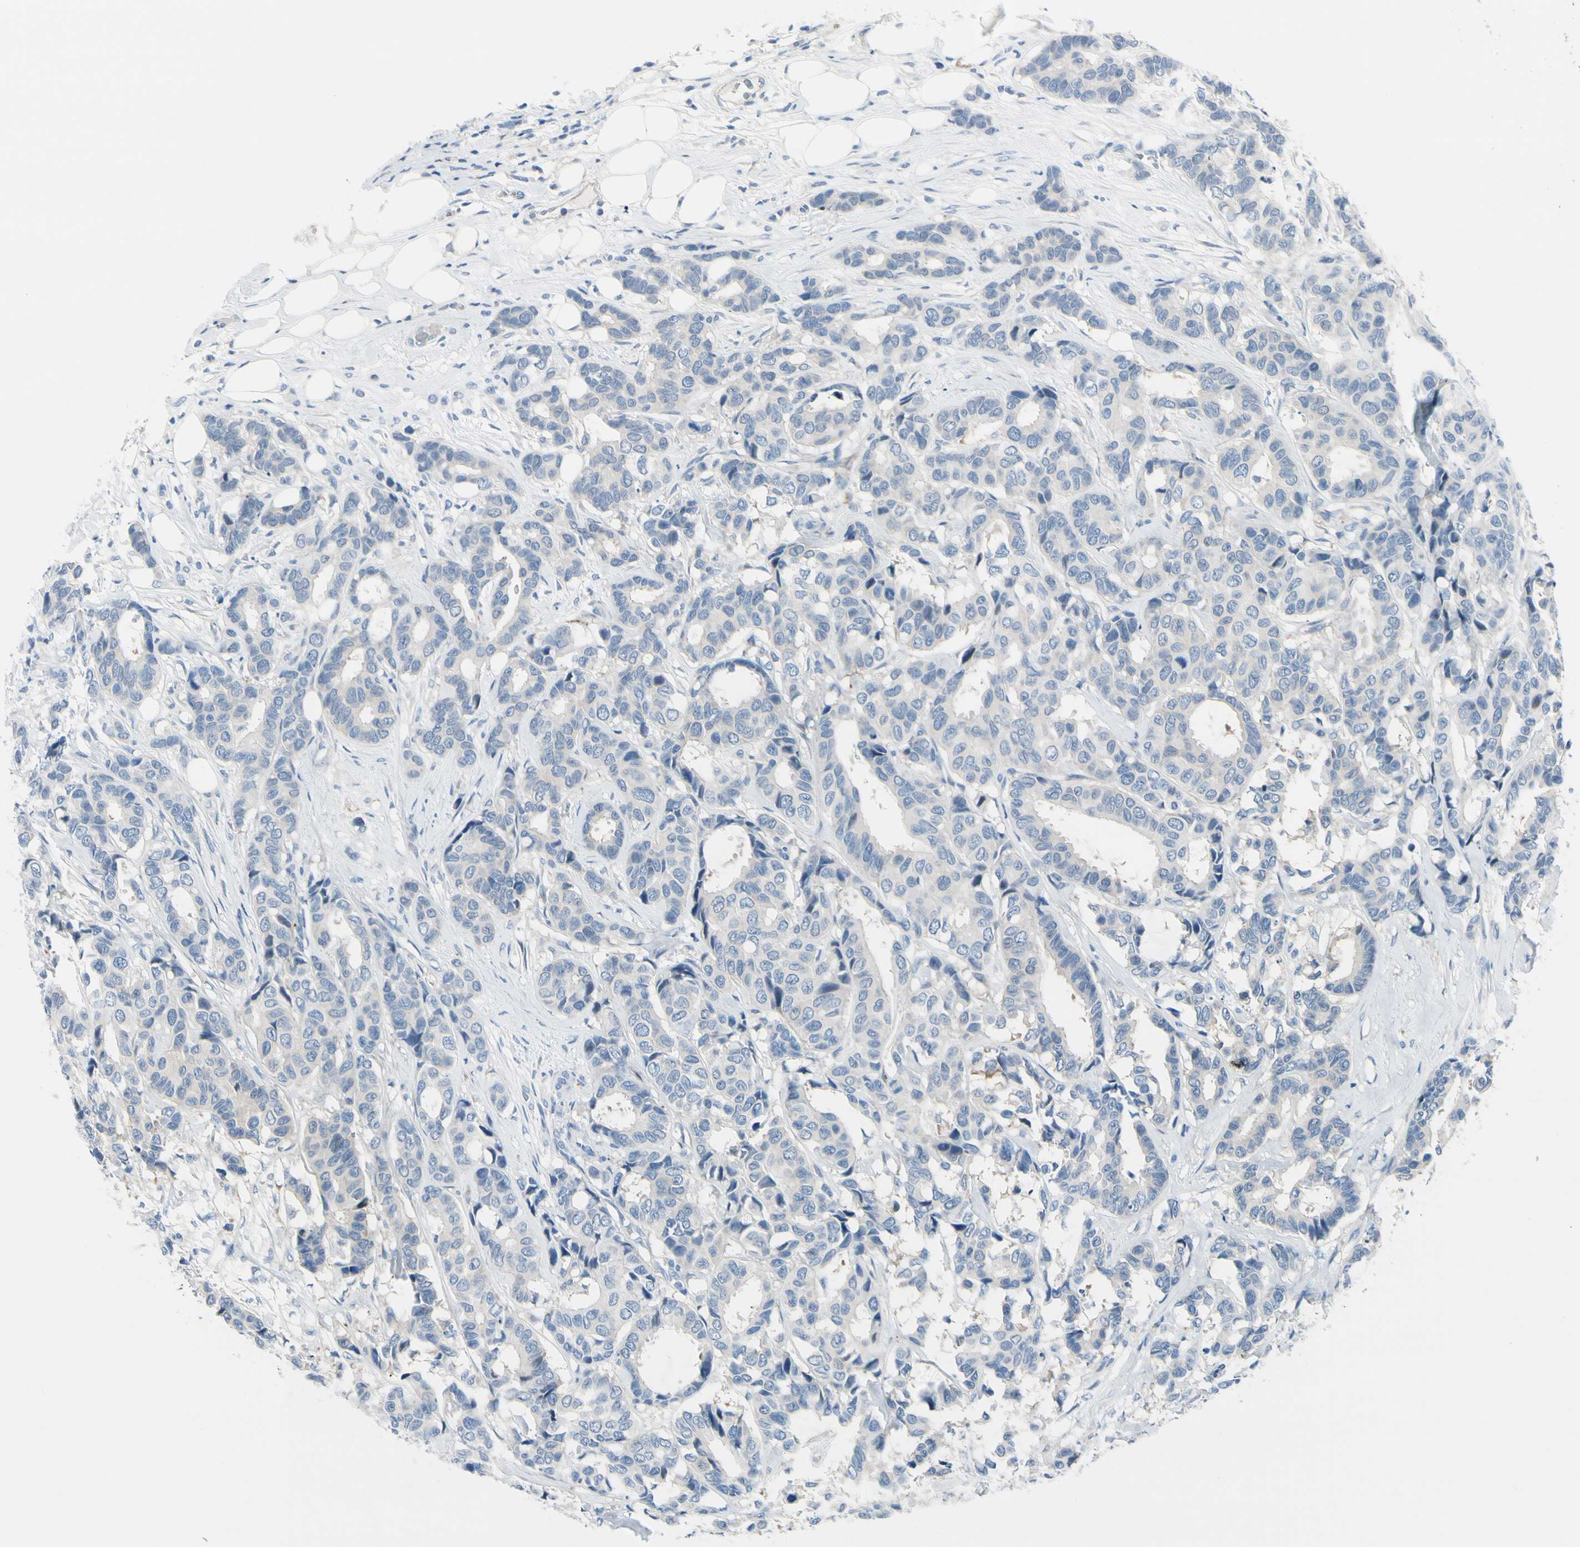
{"staining": {"intensity": "negative", "quantity": "none", "location": "none"}, "tissue": "breast cancer", "cell_type": "Tumor cells", "image_type": "cancer", "snomed": [{"axis": "morphology", "description": "Duct carcinoma"}, {"axis": "topography", "description": "Breast"}], "caption": "Immunohistochemistry histopathology image of human breast cancer stained for a protein (brown), which displays no positivity in tumor cells.", "gene": "PEBP1", "patient": {"sex": "female", "age": 87}}